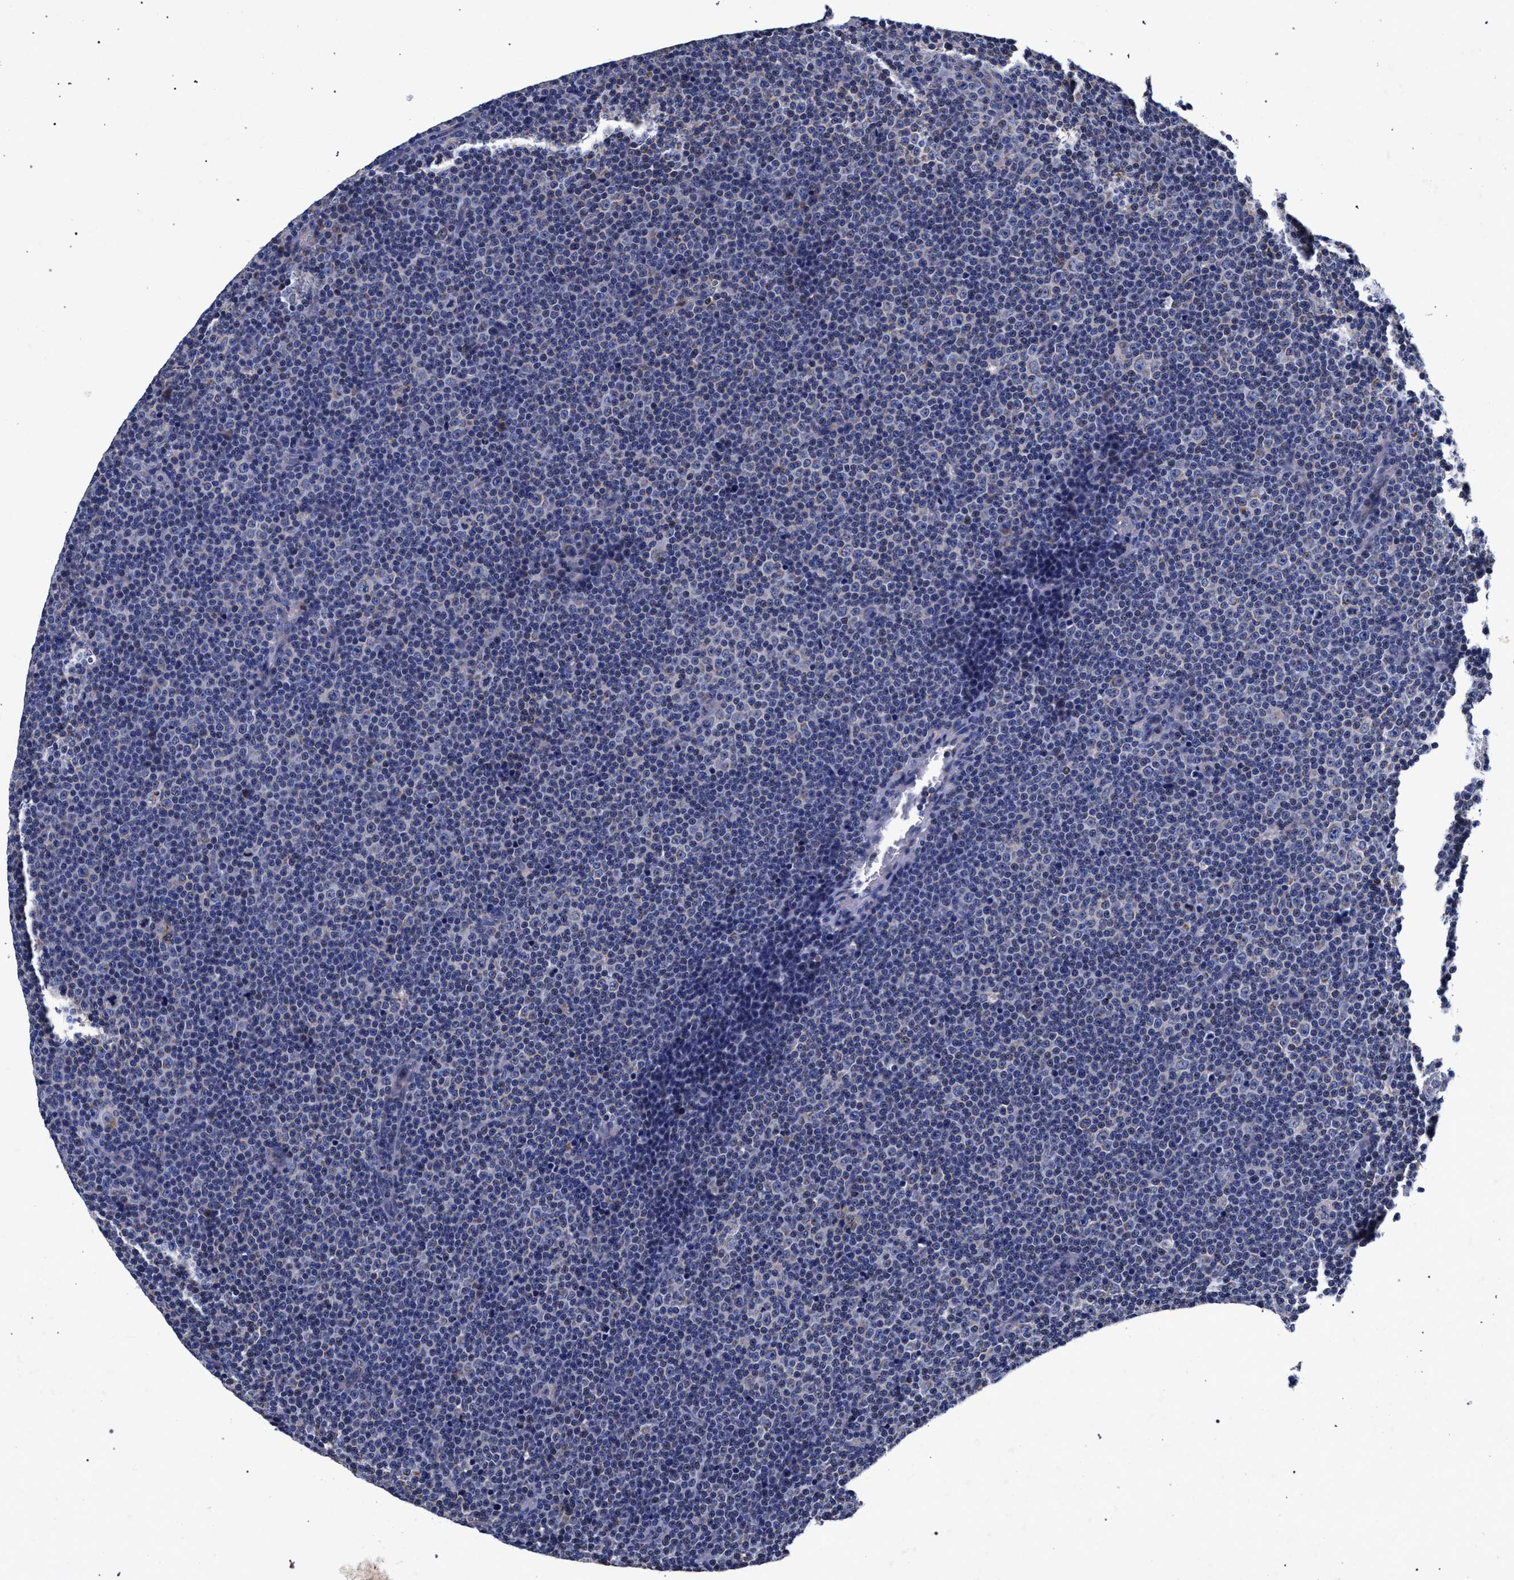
{"staining": {"intensity": "negative", "quantity": "none", "location": "none"}, "tissue": "lymphoma", "cell_type": "Tumor cells", "image_type": "cancer", "snomed": [{"axis": "morphology", "description": "Malignant lymphoma, non-Hodgkin's type, Low grade"}, {"axis": "topography", "description": "Lymph node"}], "caption": "IHC histopathology image of neoplastic tissue: malignant lymphoma, non-Hodgkin's type (low-grade) stained with DAB (3,3'-diaminobenzidine) reveals no significant protein expression in tumor cells.", "gene": "HSD17B14", "patient": {"sex": "female", "age": 67}}